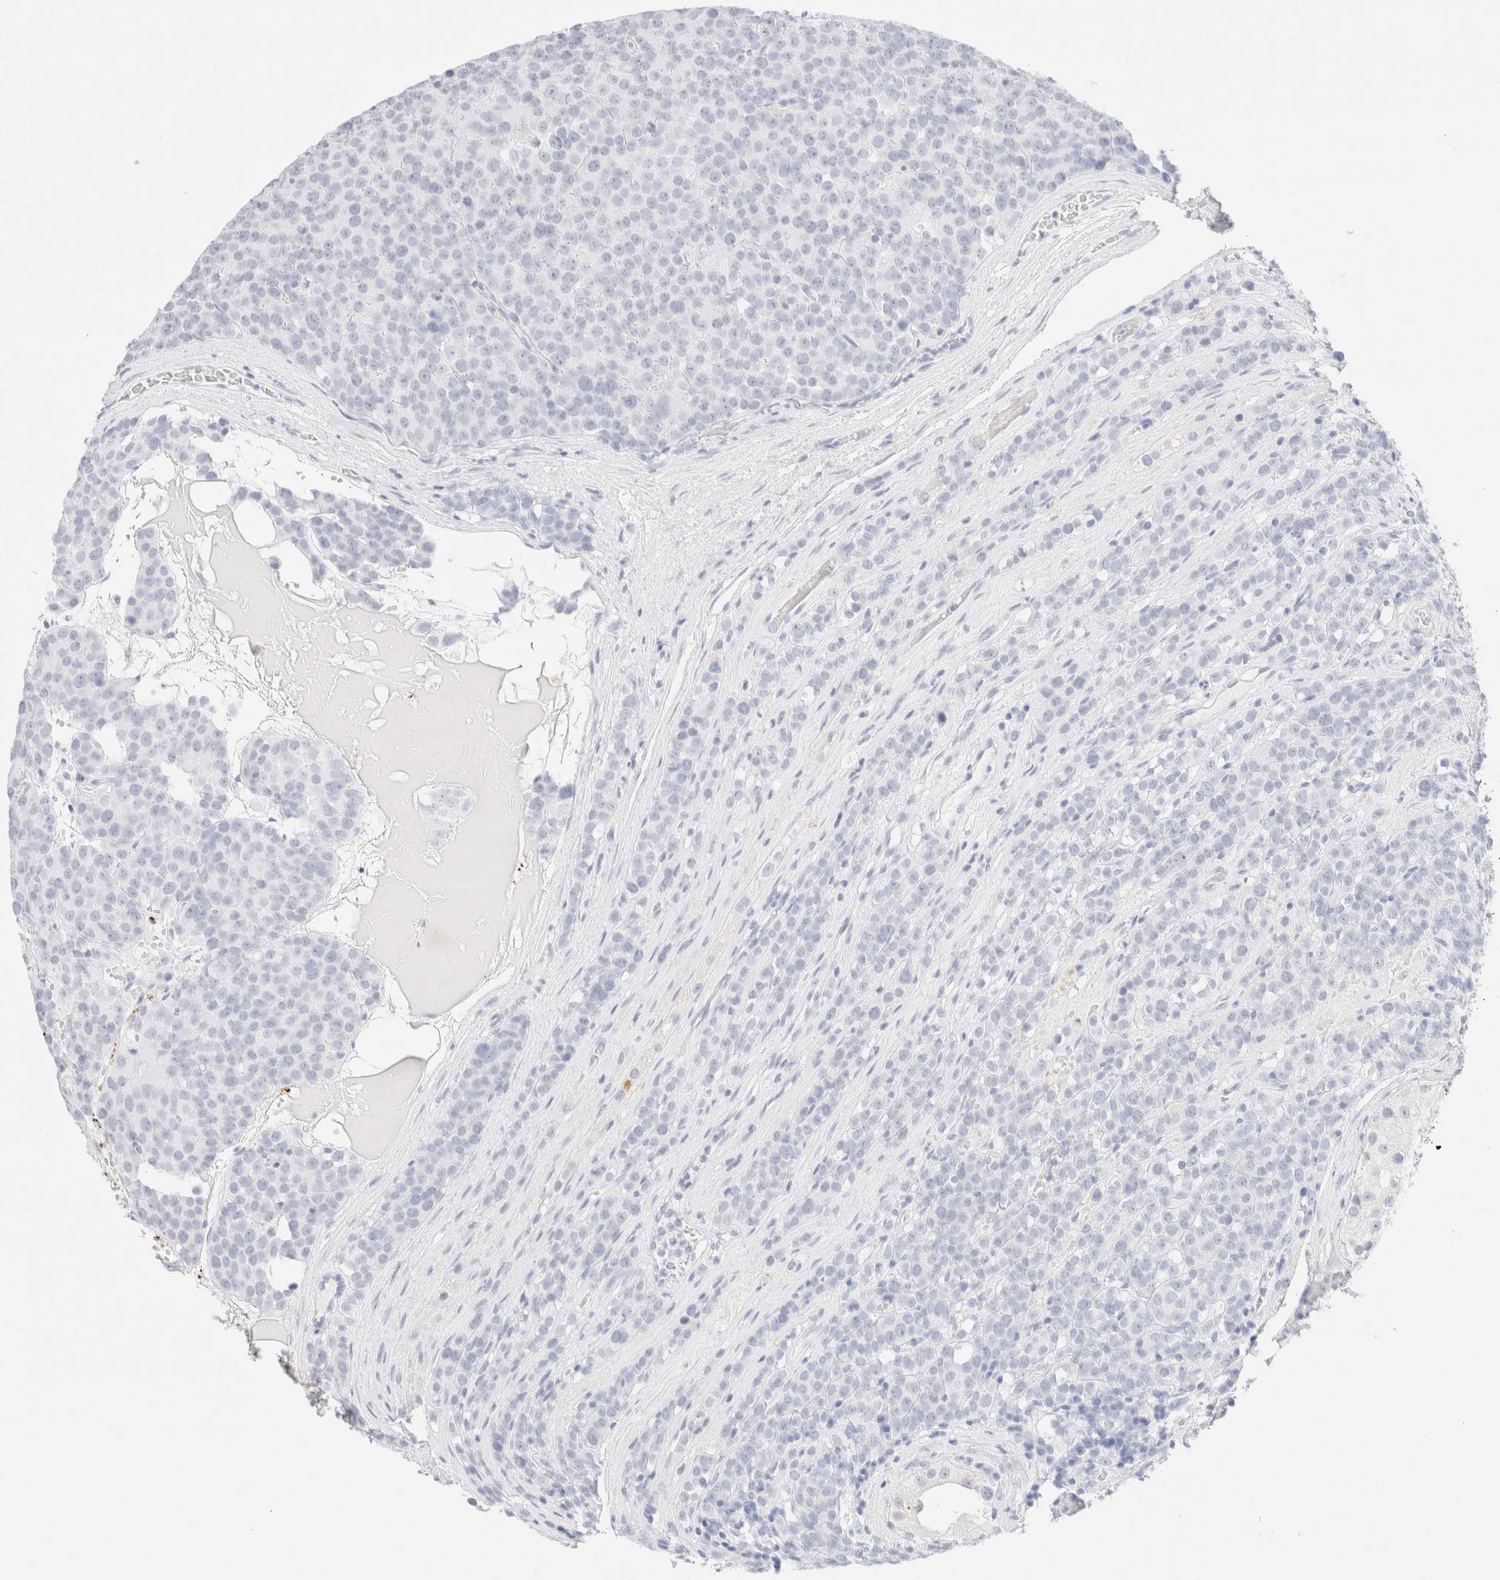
{"staining": {"intensity": "negative", "quantity": "none", "location": "none"}, "tissue": "testis cancer", "cell_type": "Tumor cells", "image_type": "cancer", "snomed": [{"axis": "morphology", "description": "Seminoma, NOS"}, {"axis": "topography", "description": "Testis"}], "caption": "This is a histopathology image of immunohistochemistry staining of seminoma (testis), which shows no expression in tumor cells.", "gene": "KRT15", "patient": {"sex": "male", "age": 71}}